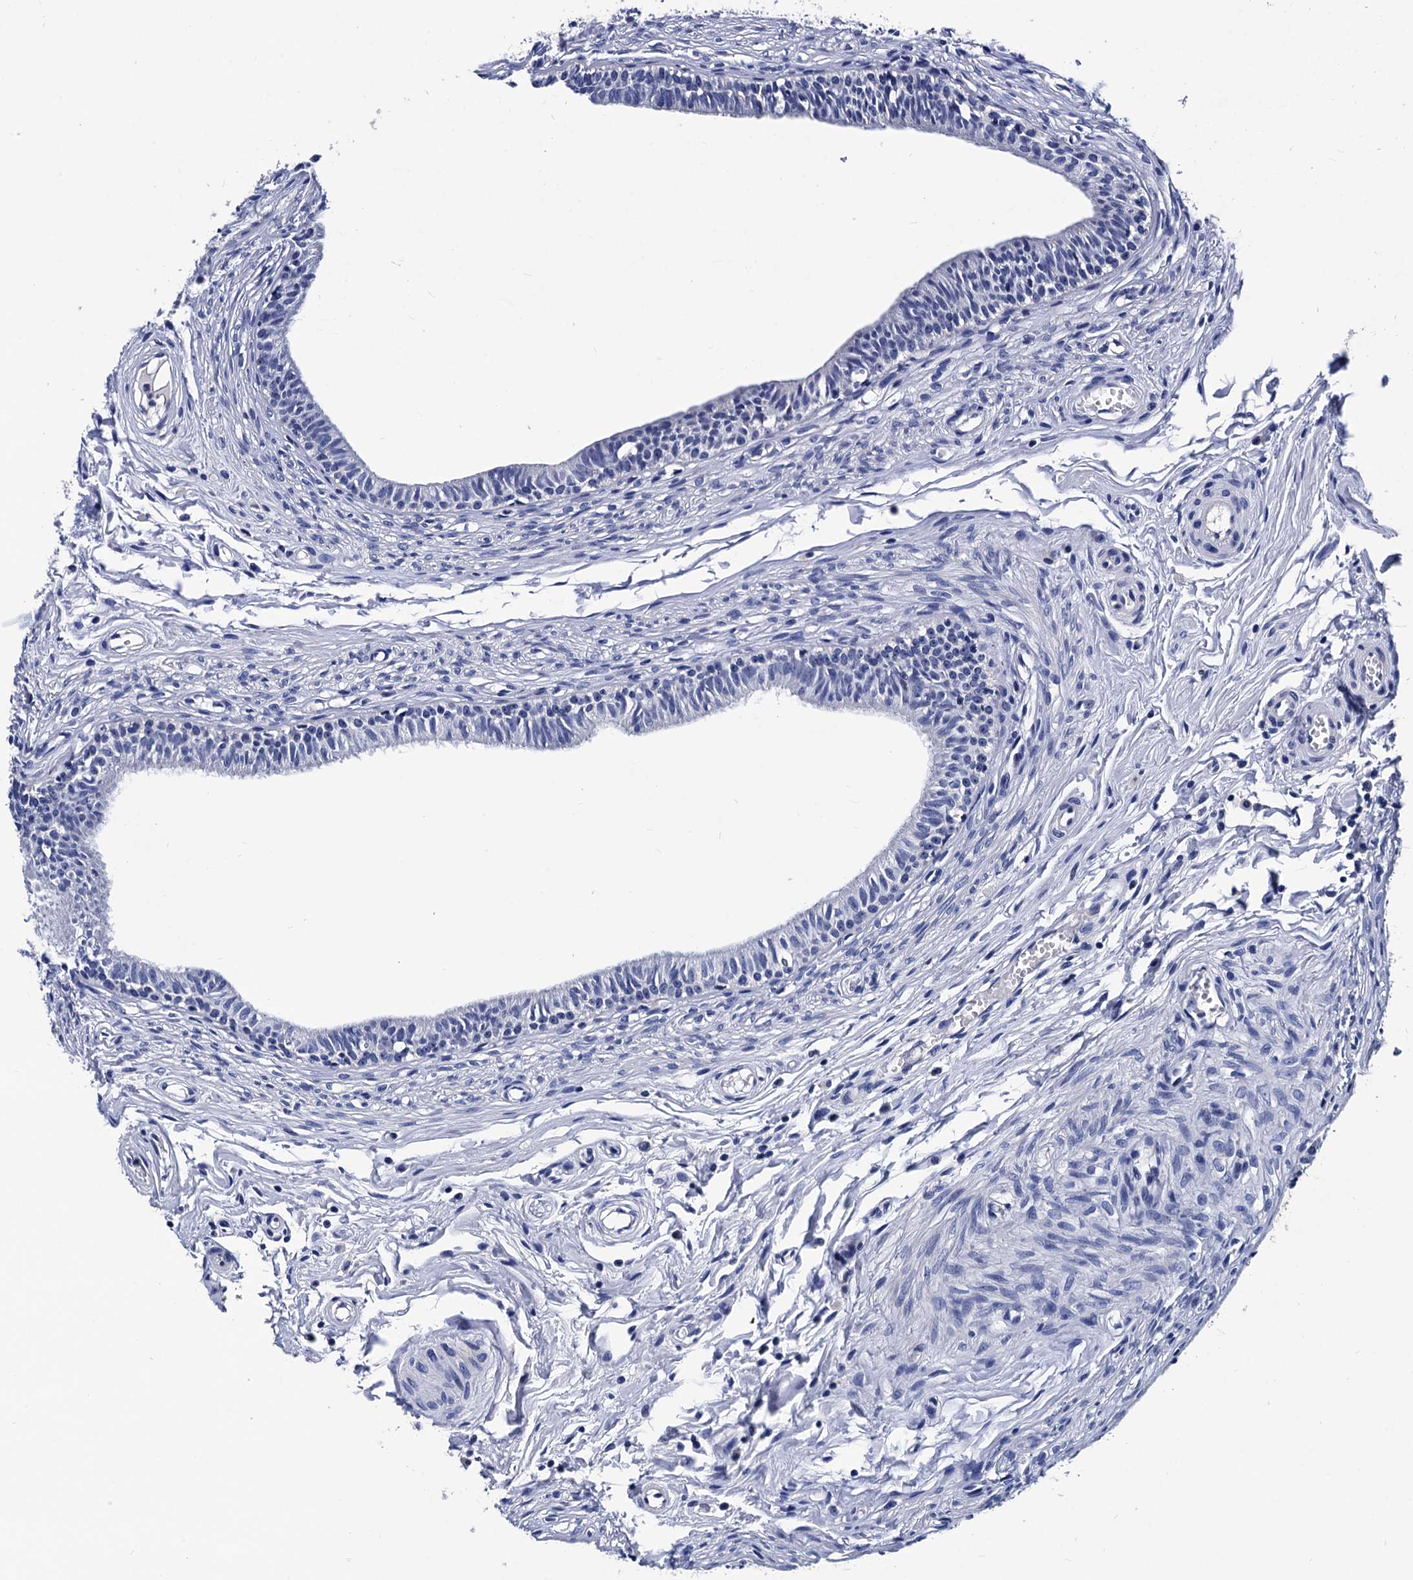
{"staining": {"intensity": "negative", "quantity": "none", "location": "none"}, "tissue": "epididymis", "cell_type": "Glandular cells", "image_type": "normal", "snomed": [{"axis": "morphology", "description": "Normal tissue, NOS"}, {"axis": "topography", "description": "Epididymis, spermatic cord, NOS"}], "caption": "This is a micrograph of IHC staining of unremarkable epididymis, which shows no staining in glandular cells.", "gene": "LRRC30", "patient": {"sex": "male", "age": 22}}